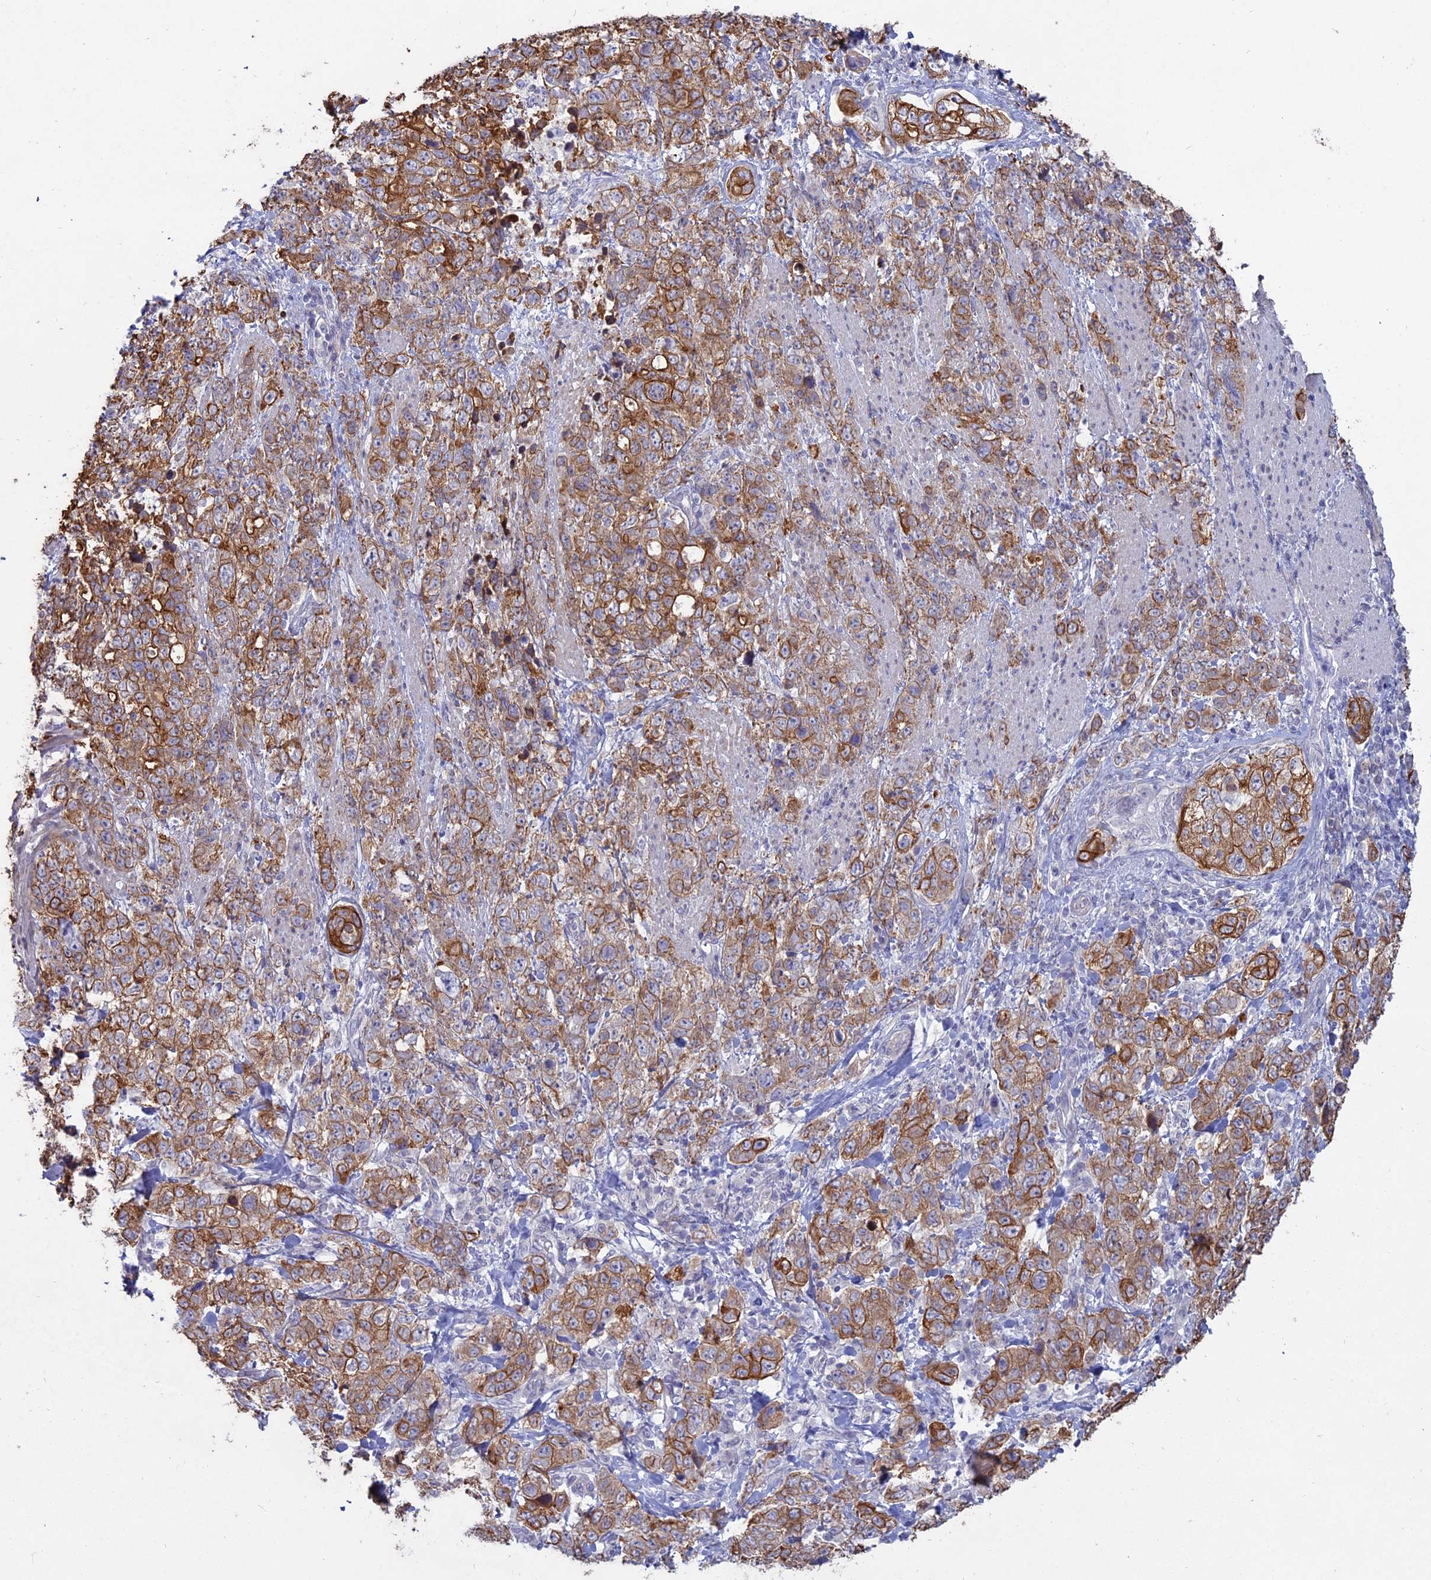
{"staining": {"intensity": "moderate", "quantity": ">75%", "location": "cytoplasmic/membranous"}, "tissue": "stomach cancer", "cell_type": "Tumor cells", "image_type": "cancer", "snomed": [{"axis": "morphology", "description": "Adenocarcinoma, NOS"}, {"axis": "topography", "description": "Stomach"}], "caption": "Immunohistochemistry (IHC) of human stomach adenocarcinoma reveals medium levels of moderate cytoplasmic/membranous expression in approximately >75% of tumor cells.", "gene": "MYO5B", "patient": {"sex": "male", "age": 48}}